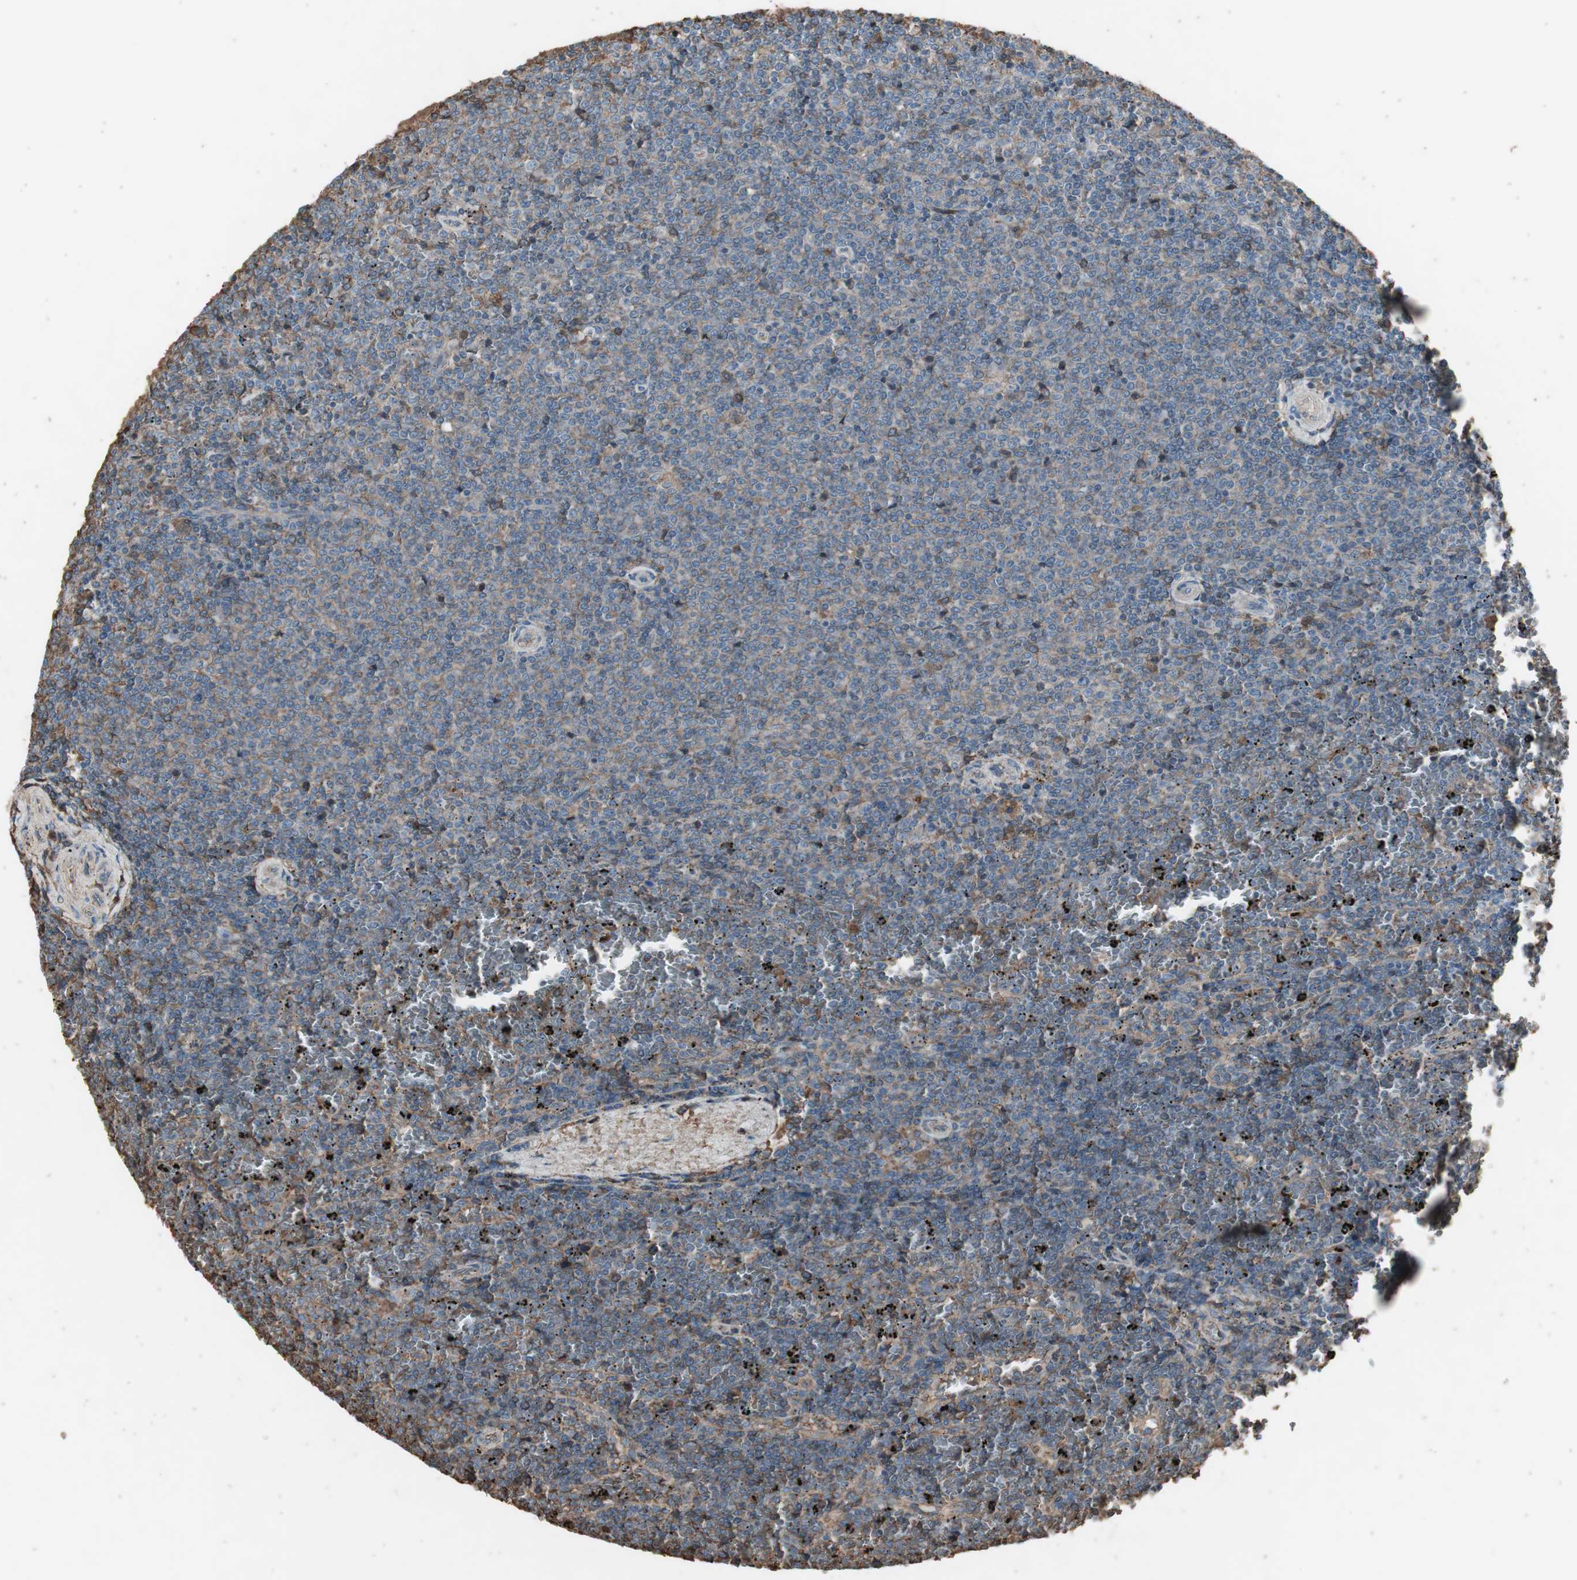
{"staining": {"intensity": "negative", "quantity": "none", "location": "none"}, "tissue": "lymphoma", "cell_type": "Tumor cells", "image_type": "cancer", "snomed": [{"axis": "morphology", "description": "Malignant lymphoma, non-Hodgkin's type, Low grade"}, {"axis": "topography", "description": "Spleen"}], "caption": "This is an IHC micrograph of malignant lymphoma, non-Hodgkin's type (low-grade). There is no positivity in tumor cells.", "gene": "MMP14", "patient": {"sex": "female", "age": 77}}